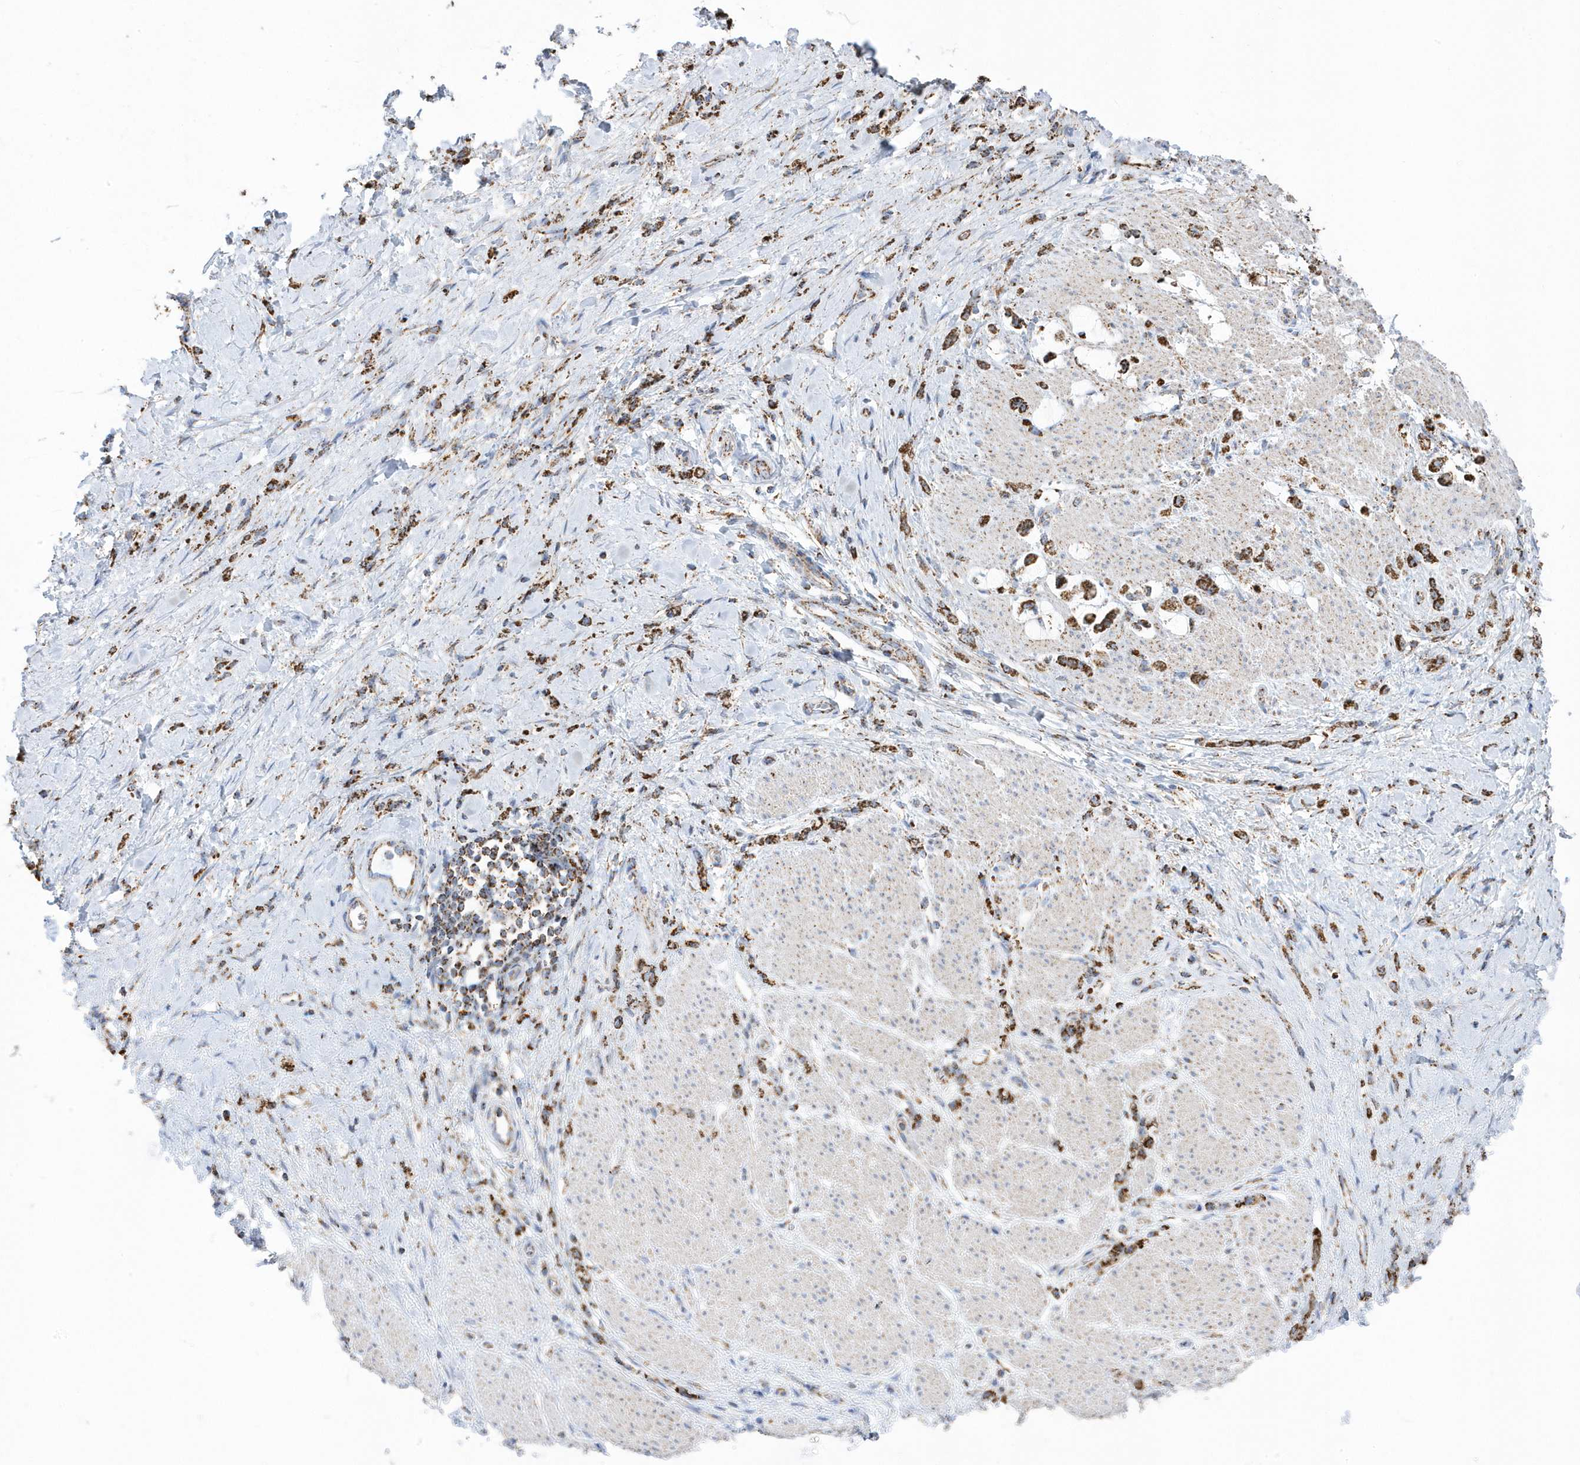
{"staining": {"intensity": "strong", "quantity": ">75%", "location": "cytoplasmic/membranous"}, "tissue": "stomach cancer", "cell_type": "Tumor cells", "image_type": "cancer", "snomed": [{"axis": "morphology", "description": "Adenocarcinoma, NOS"}, {"axis": "topography", "description": "Stomach"}], "caption": "Strong cytoplasmic/membranous protein positivity is appreciated in approximately >75% of tumor cells in stomach cancer.", "gene": "GTPBP8", "patient": {"sex": "female", "age": 60}}